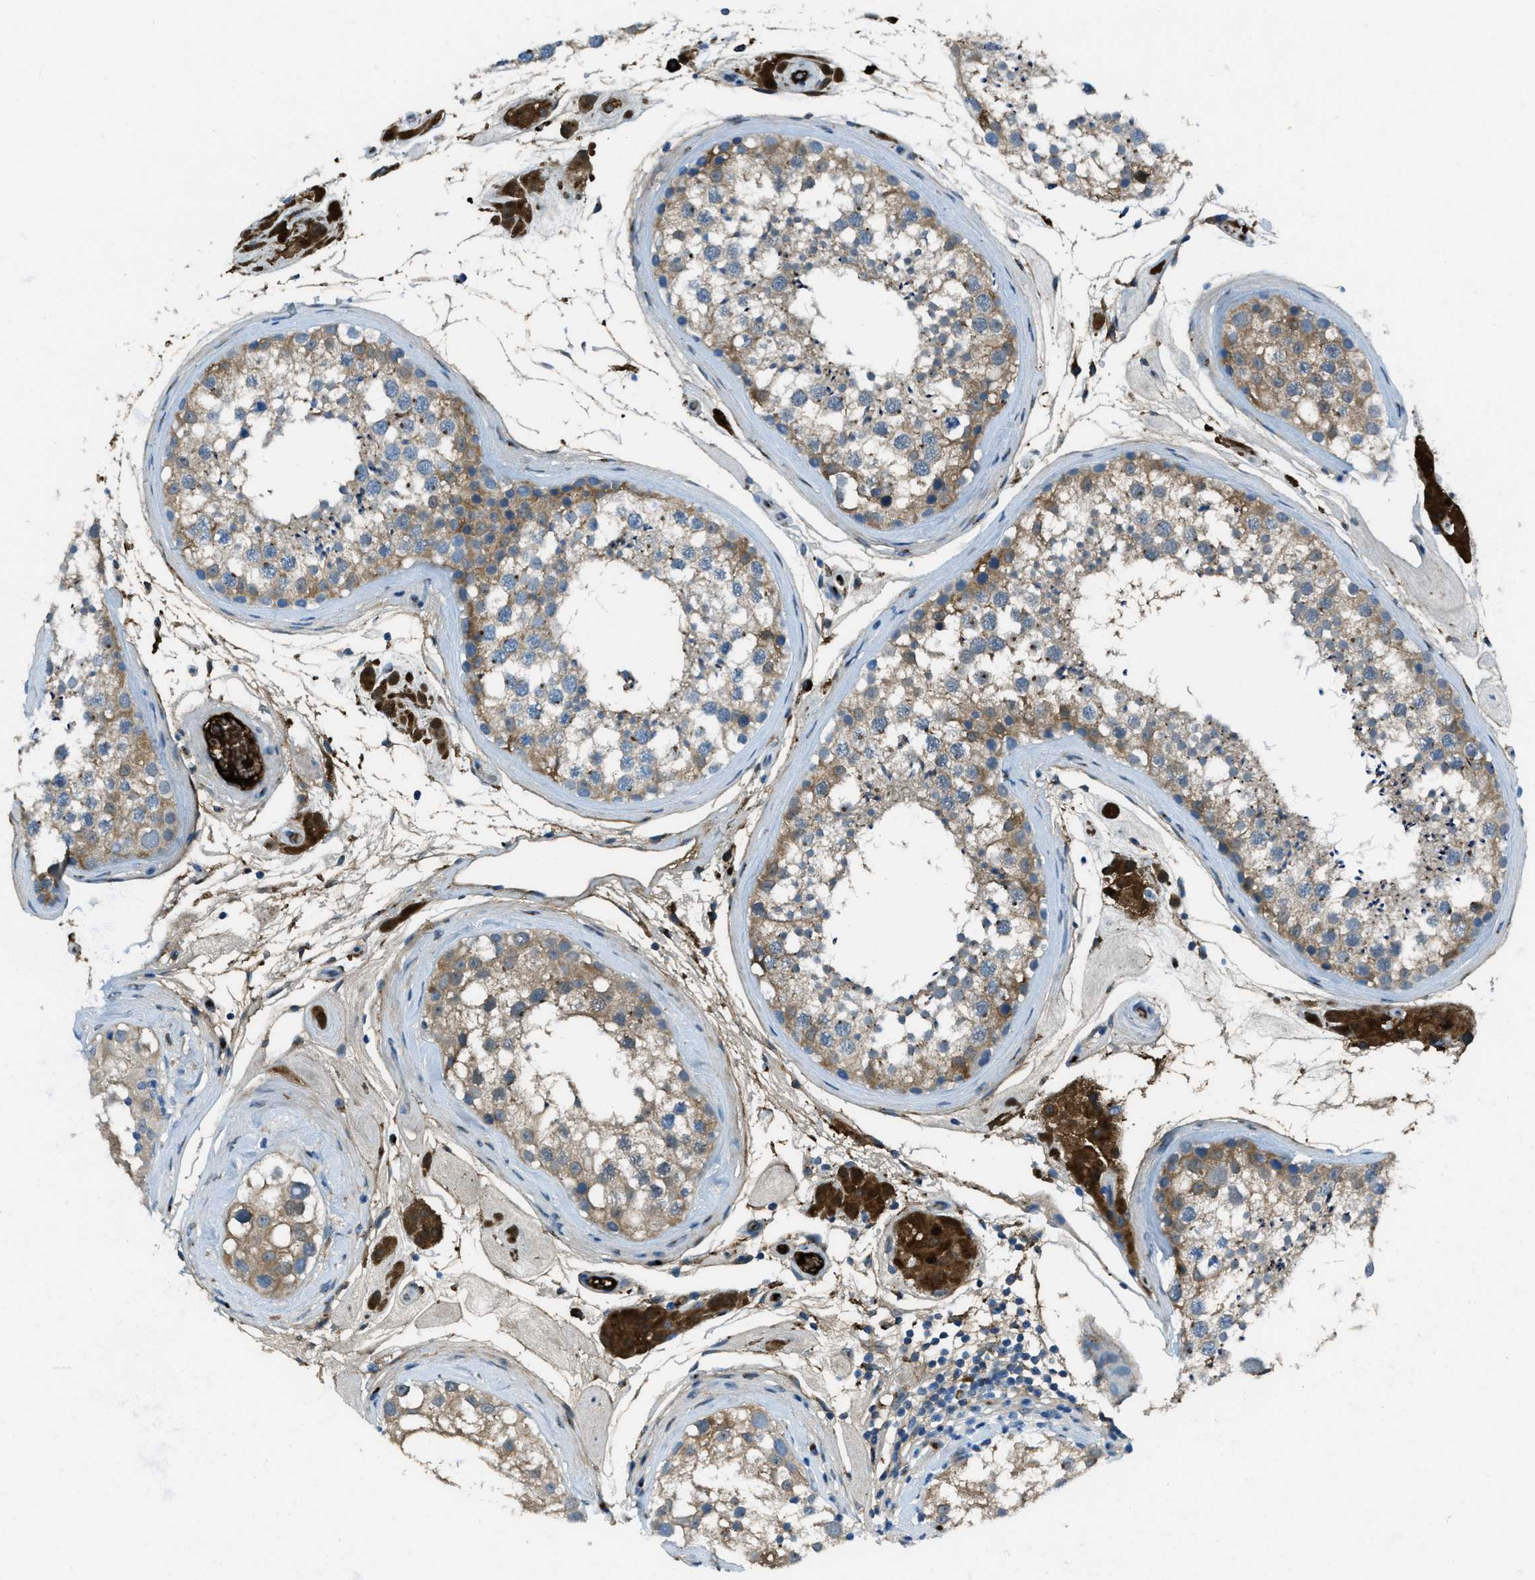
{"staining": {"intensity": "moderate", "quantity": ">75%", "location": "cytoplasmic/membranous"}, "tissue": "testis", "cell_type": "Cells in seminiferous ducts", "image_type": "normal", "snomed": [{"axis": "morphology", "description": "Normal tissue, NOS"}, {"axis": "topography", "description": "Testis"}], "caption": "DAB immunohistochemical staining of unremarkable human testis displays moderate cytoplasmic/membranous protein expression in about >75% of cells in seminiferous ducts.", "gene": "TRIM59", "patient": {"sex": "male", "age": 46}}